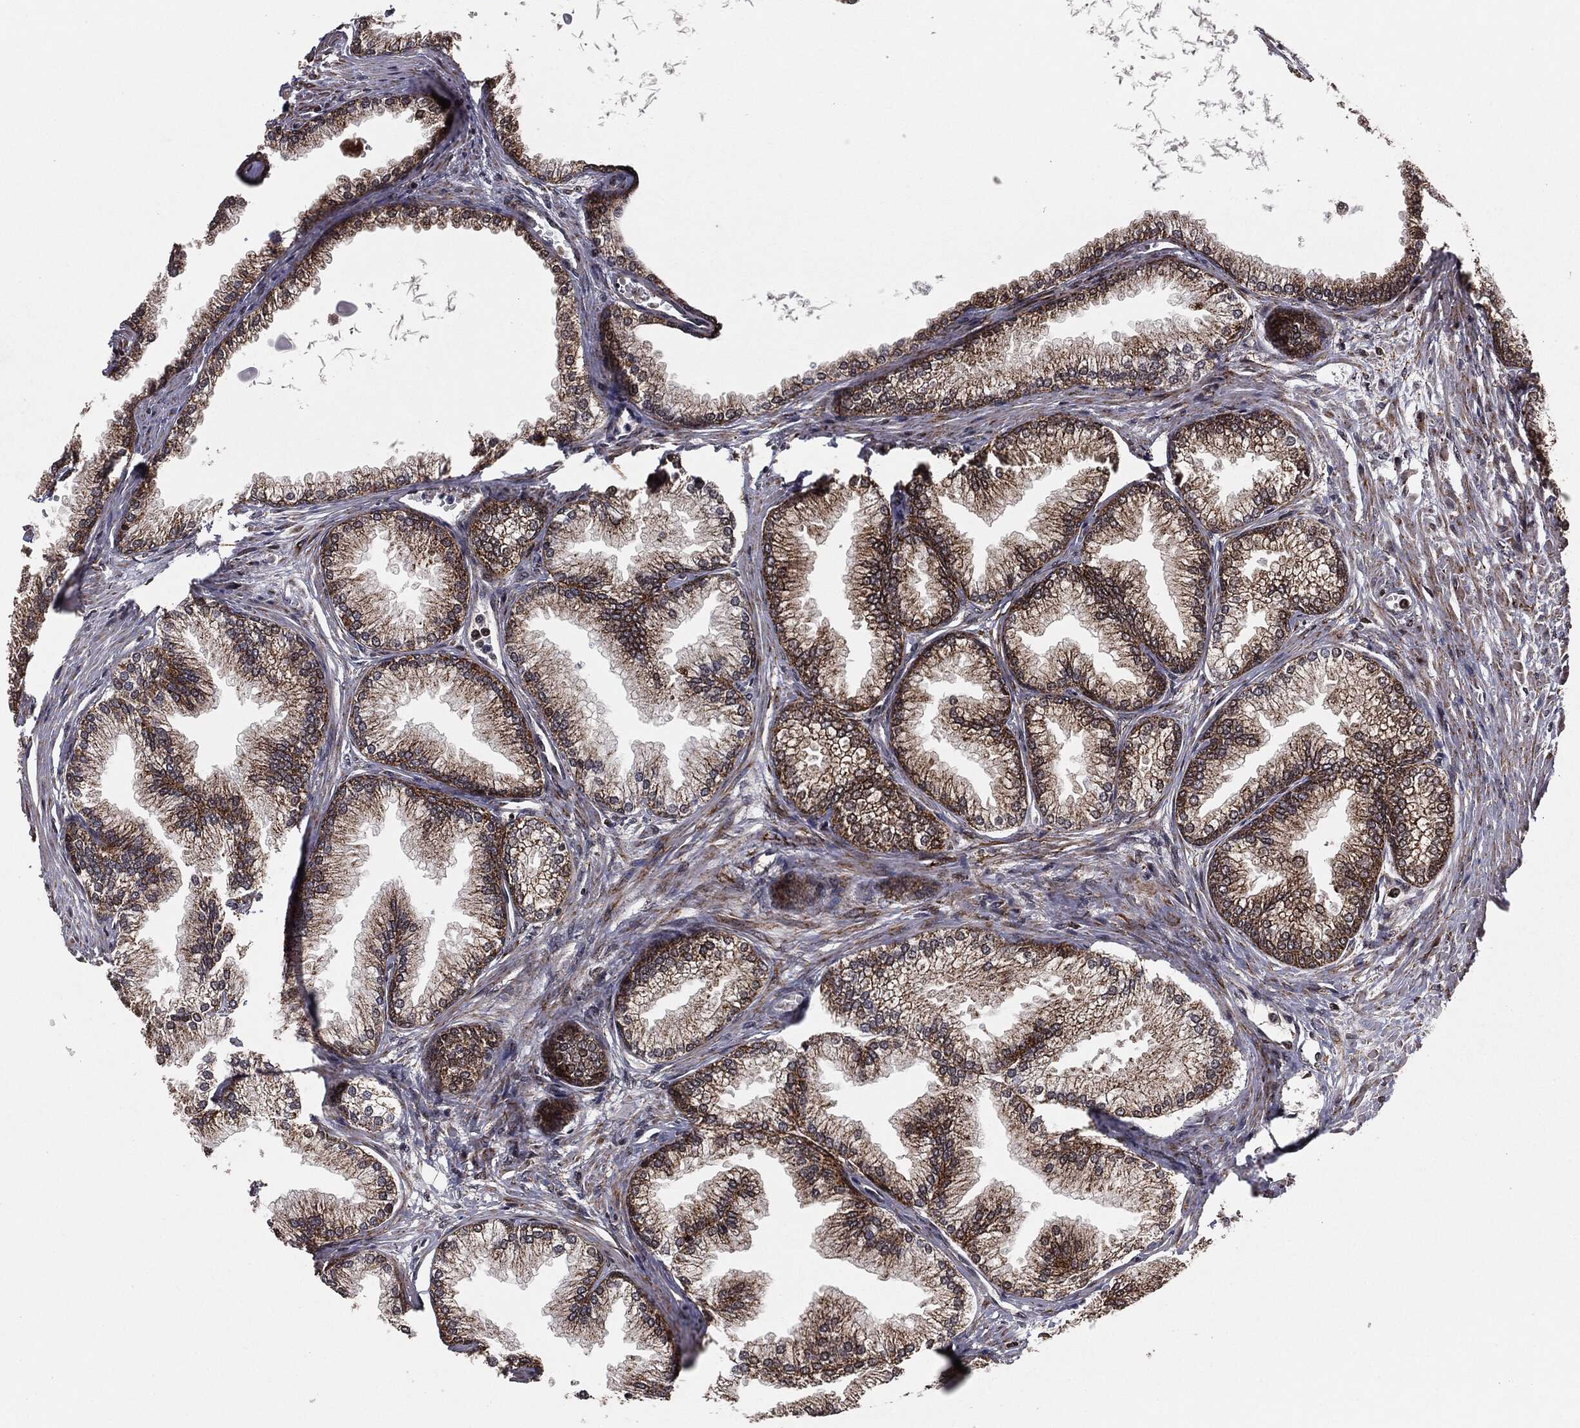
{"staining": {"intensity": "strong", "quantity": ">75%", "location": "cytoplasmic/membranous"}, "tissue": "prostate", "cell_type": "Glandular cells", "image_type": "normal", "snomed": [{"axis": "morphology", "description": "Normal tissue, NOS"}, {"axis": "topography", "description": "Prostate"}], "caption": "A brown stain labels strong cytoplasmic/membranous positivity of a protein in glandular cells of normal prostate. (Brightfield microscopy of DAB IHC at high magnification).", "gene": "CHCHD2", "patient": {"sex": "male", "age": 72}}